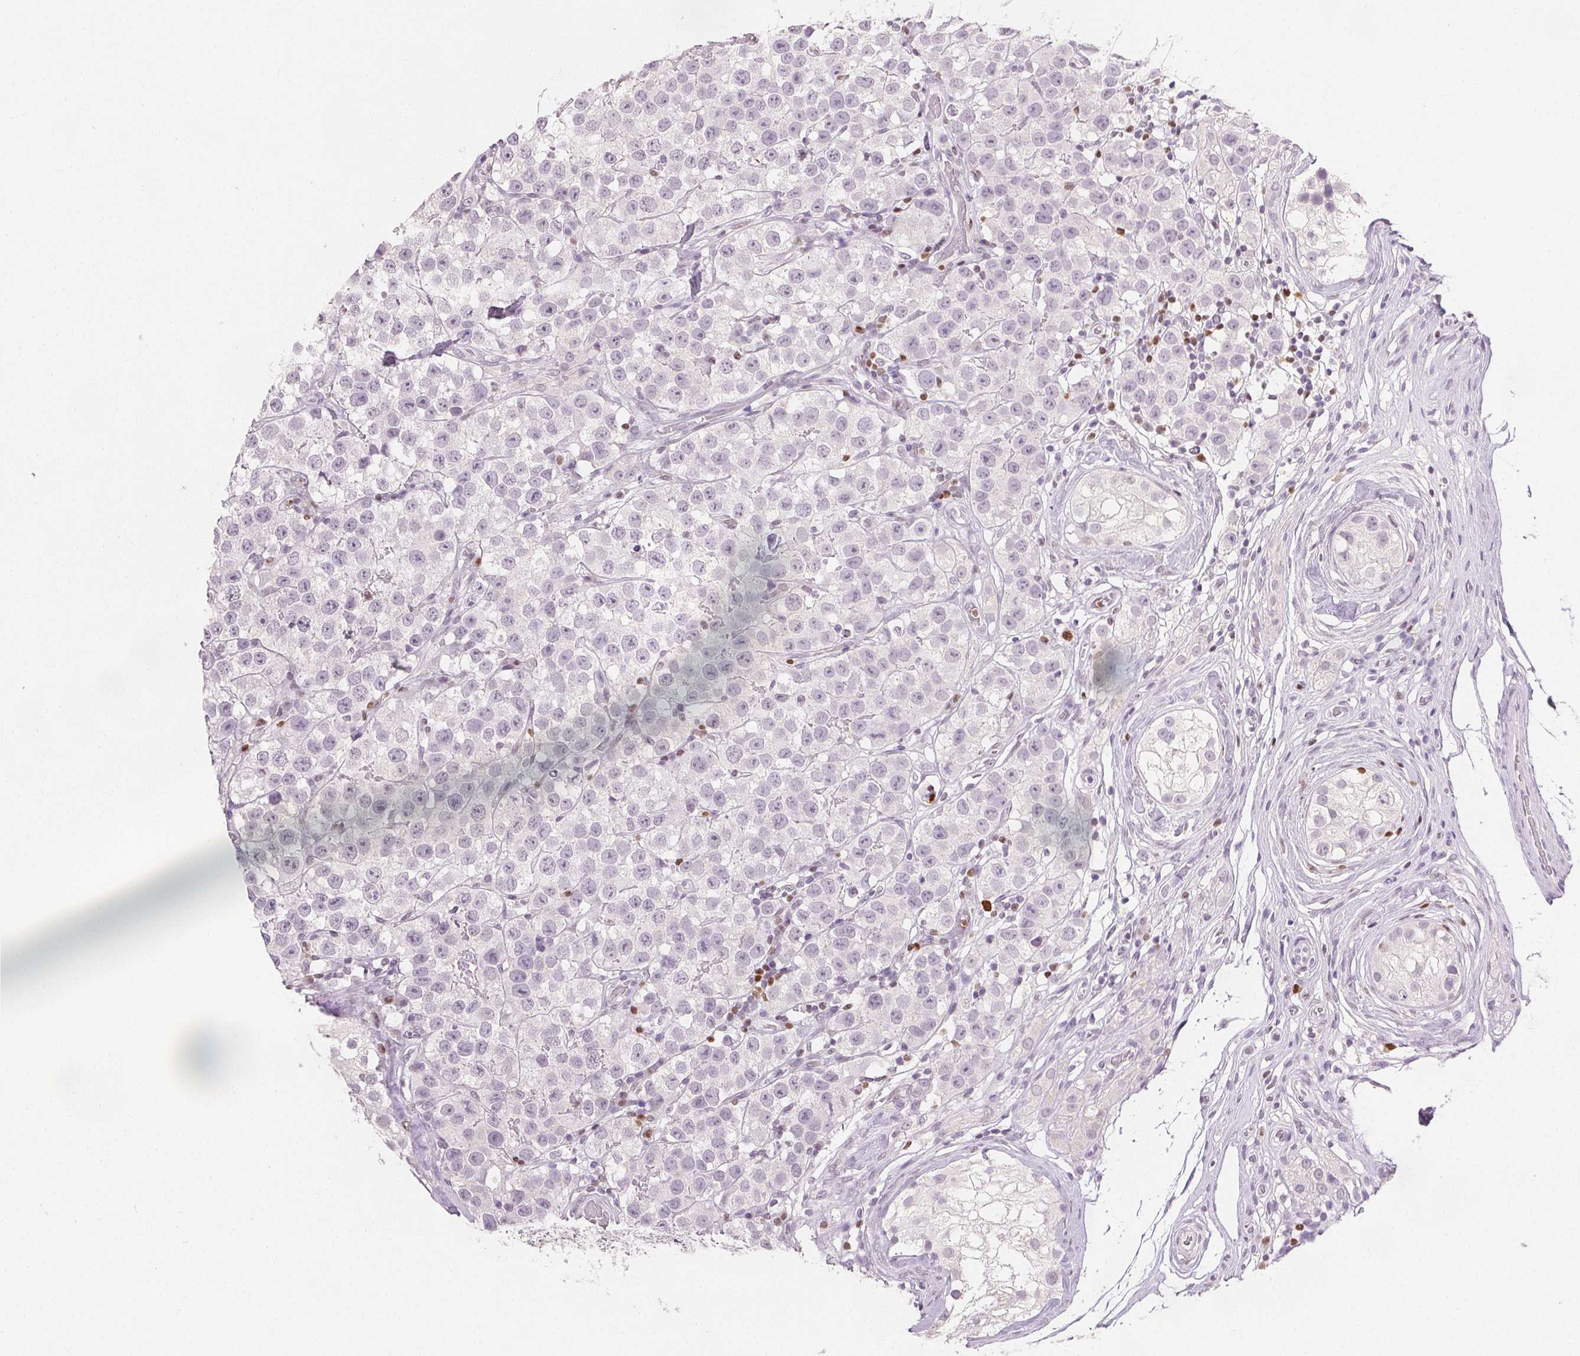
{"staining": {"intensity": "negative", "quantity": "none", "location": "none"}, "tissue": "testis cancer", "cell_type": "Tumor cells", "image_type": "cancer", "snomed": [{"axis": "morphology", "description": "Seminoma, NOS"}, {"axis": "topography", "description": "Testis"}], "caption": "A micrograph of human seminoma (testis) is negative for staining in tumor cells. (DAB immunohistochemistry (IHC), high magnification).", "gene": "RUNX2", "patient": {"sex": "male", "age": 34}}